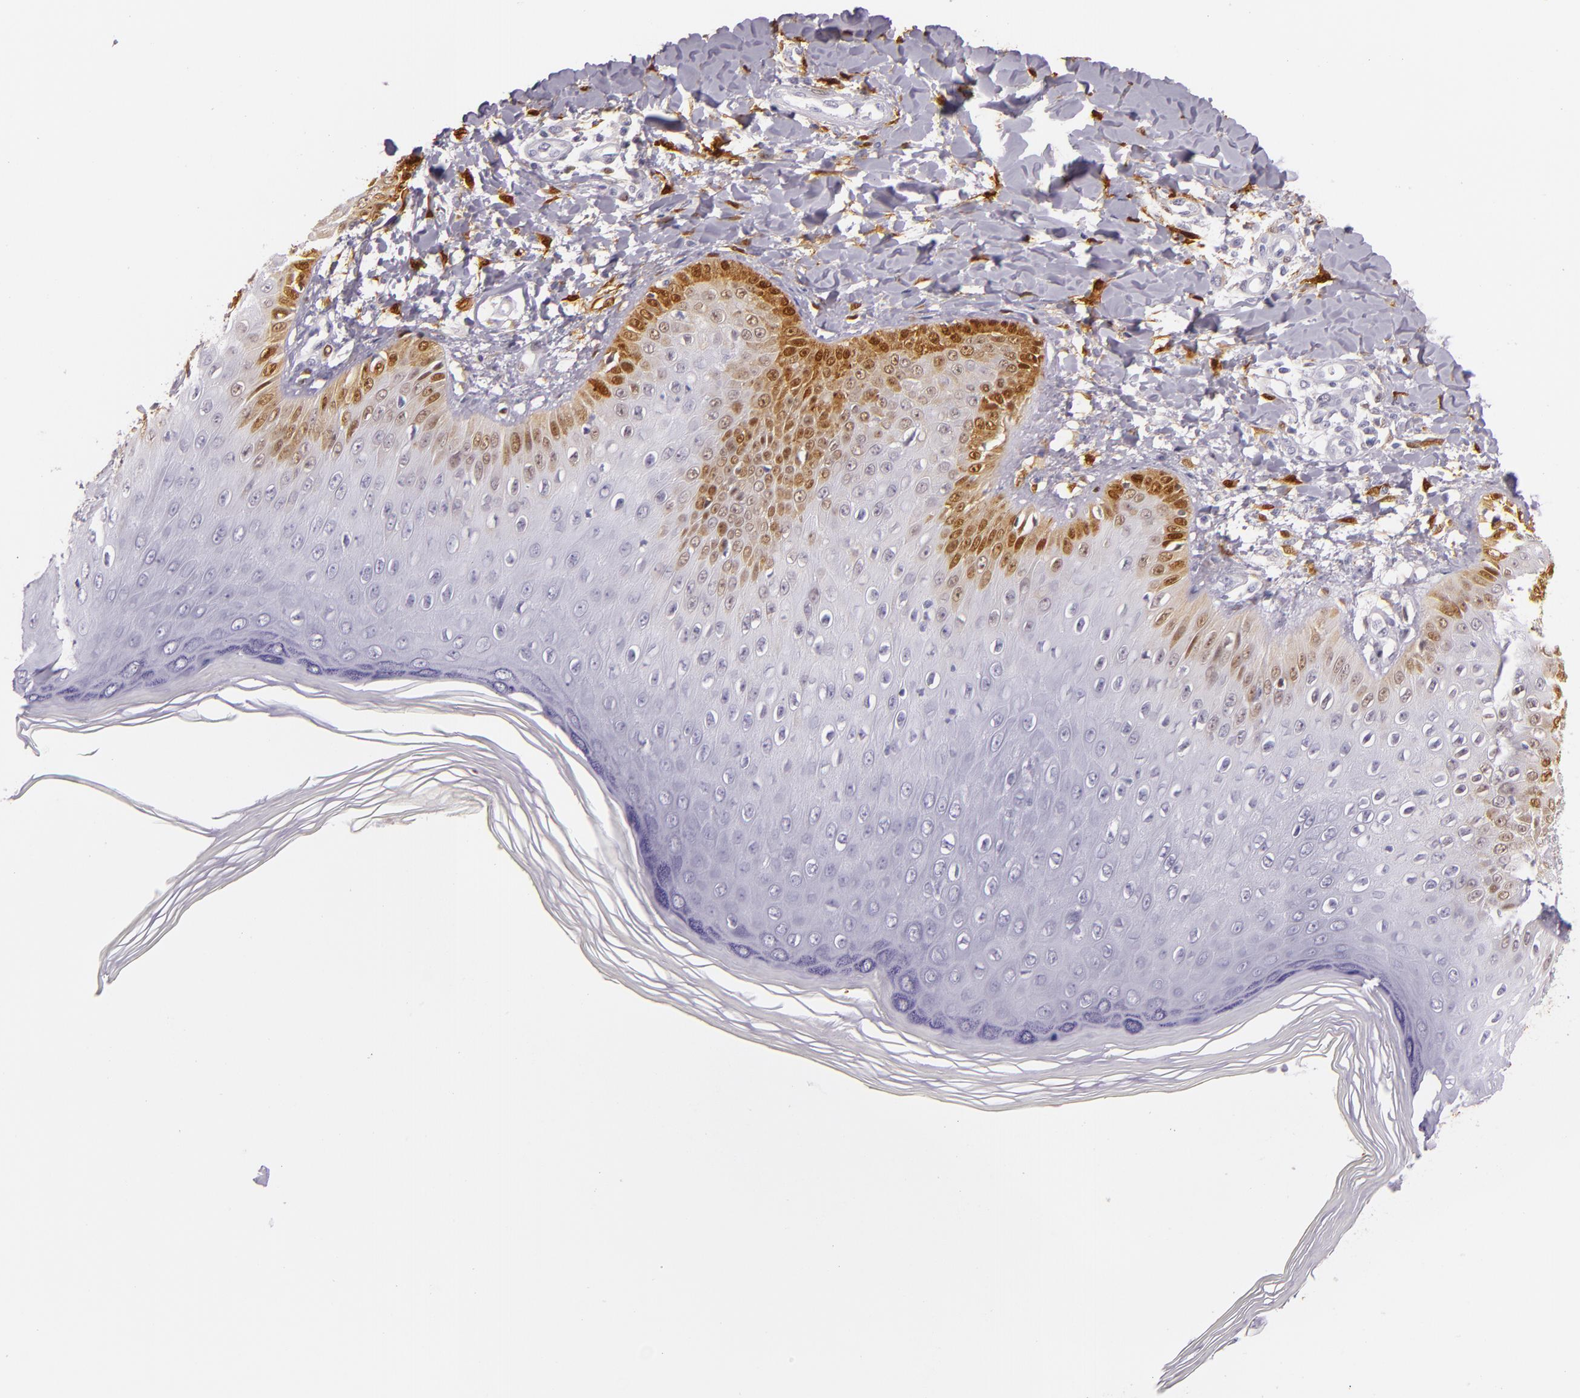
{"staining": {"intensity": "moderate", "quantity": "<25%", "location": "nuclear"}, "tissue": "skin", "cell_type": "Epidermal cells", "image_type": "normal", "snomed": [{"axis": "morphology", "description": "Normal tissue, NOS"}, {"axis": "morphology", "description": "Inflammation, NOS"}, {"axis": "topography", "description": "Soft tissue"}, {"axis": "topography", "description": "Anal"}], "caption": "Approximately <25% of epidermal cells in benign skin exhibit moderate nuclear protein staining as visualized by brown immunohistochemical staining.", "gene": "MT1A", "patient": {"sex": "female", "age": 15}}